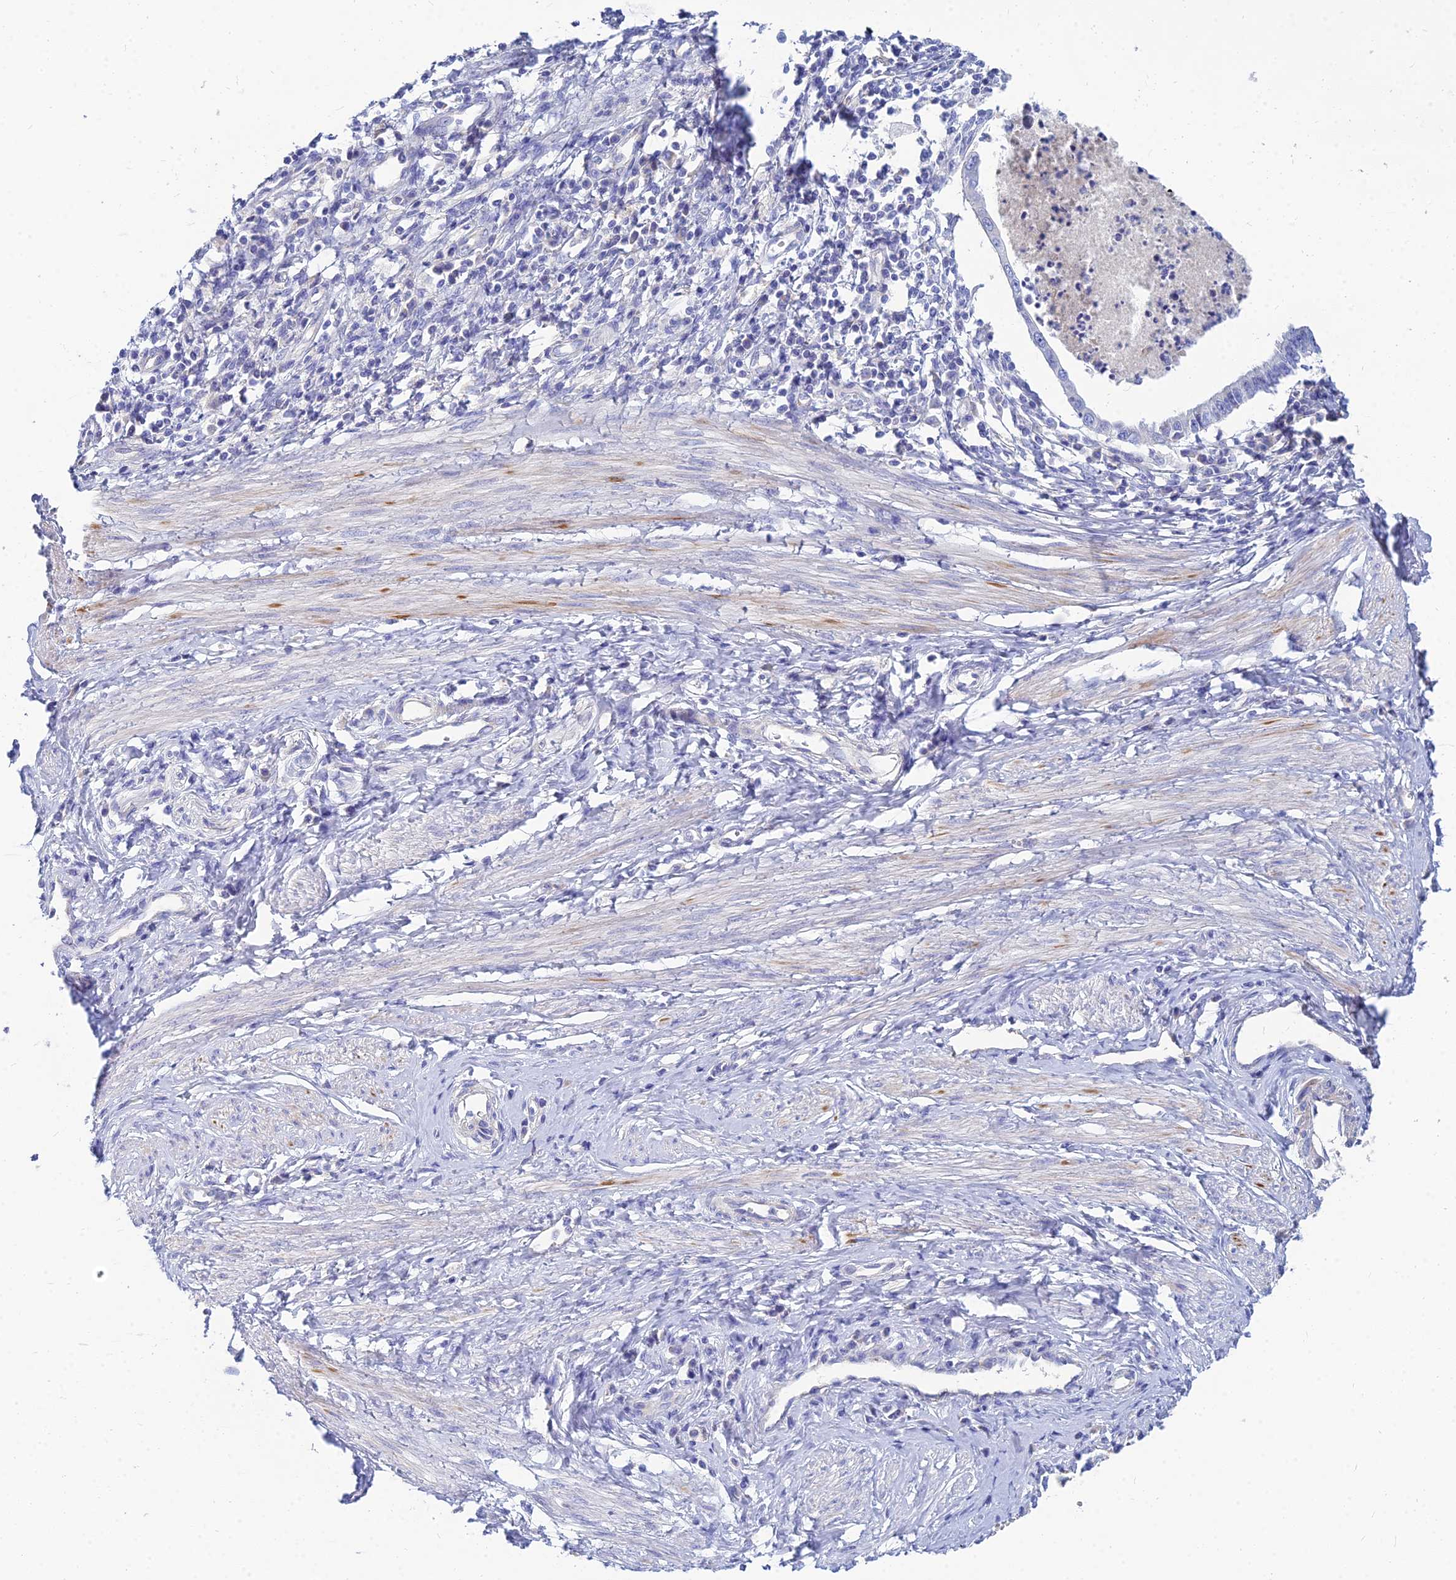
{"staining": {"intensity": "negative", "quantity": "none", "location": "none"}, "tissue": "cervical cancer", "cell_type": "Tumor cells", "image_type": "cancer", "snomed": [{"axis": "morphology", "description": "Adenocarcinoma, NOS"}, {"axis": "topography", "description": "Cervix"}], "caption": "Cervical cancer was stained to show a protein in brown. There is no significant staining in tumor cells.", "gene": "ZNF552", "patient": {"sex": "female", "age": 36}}